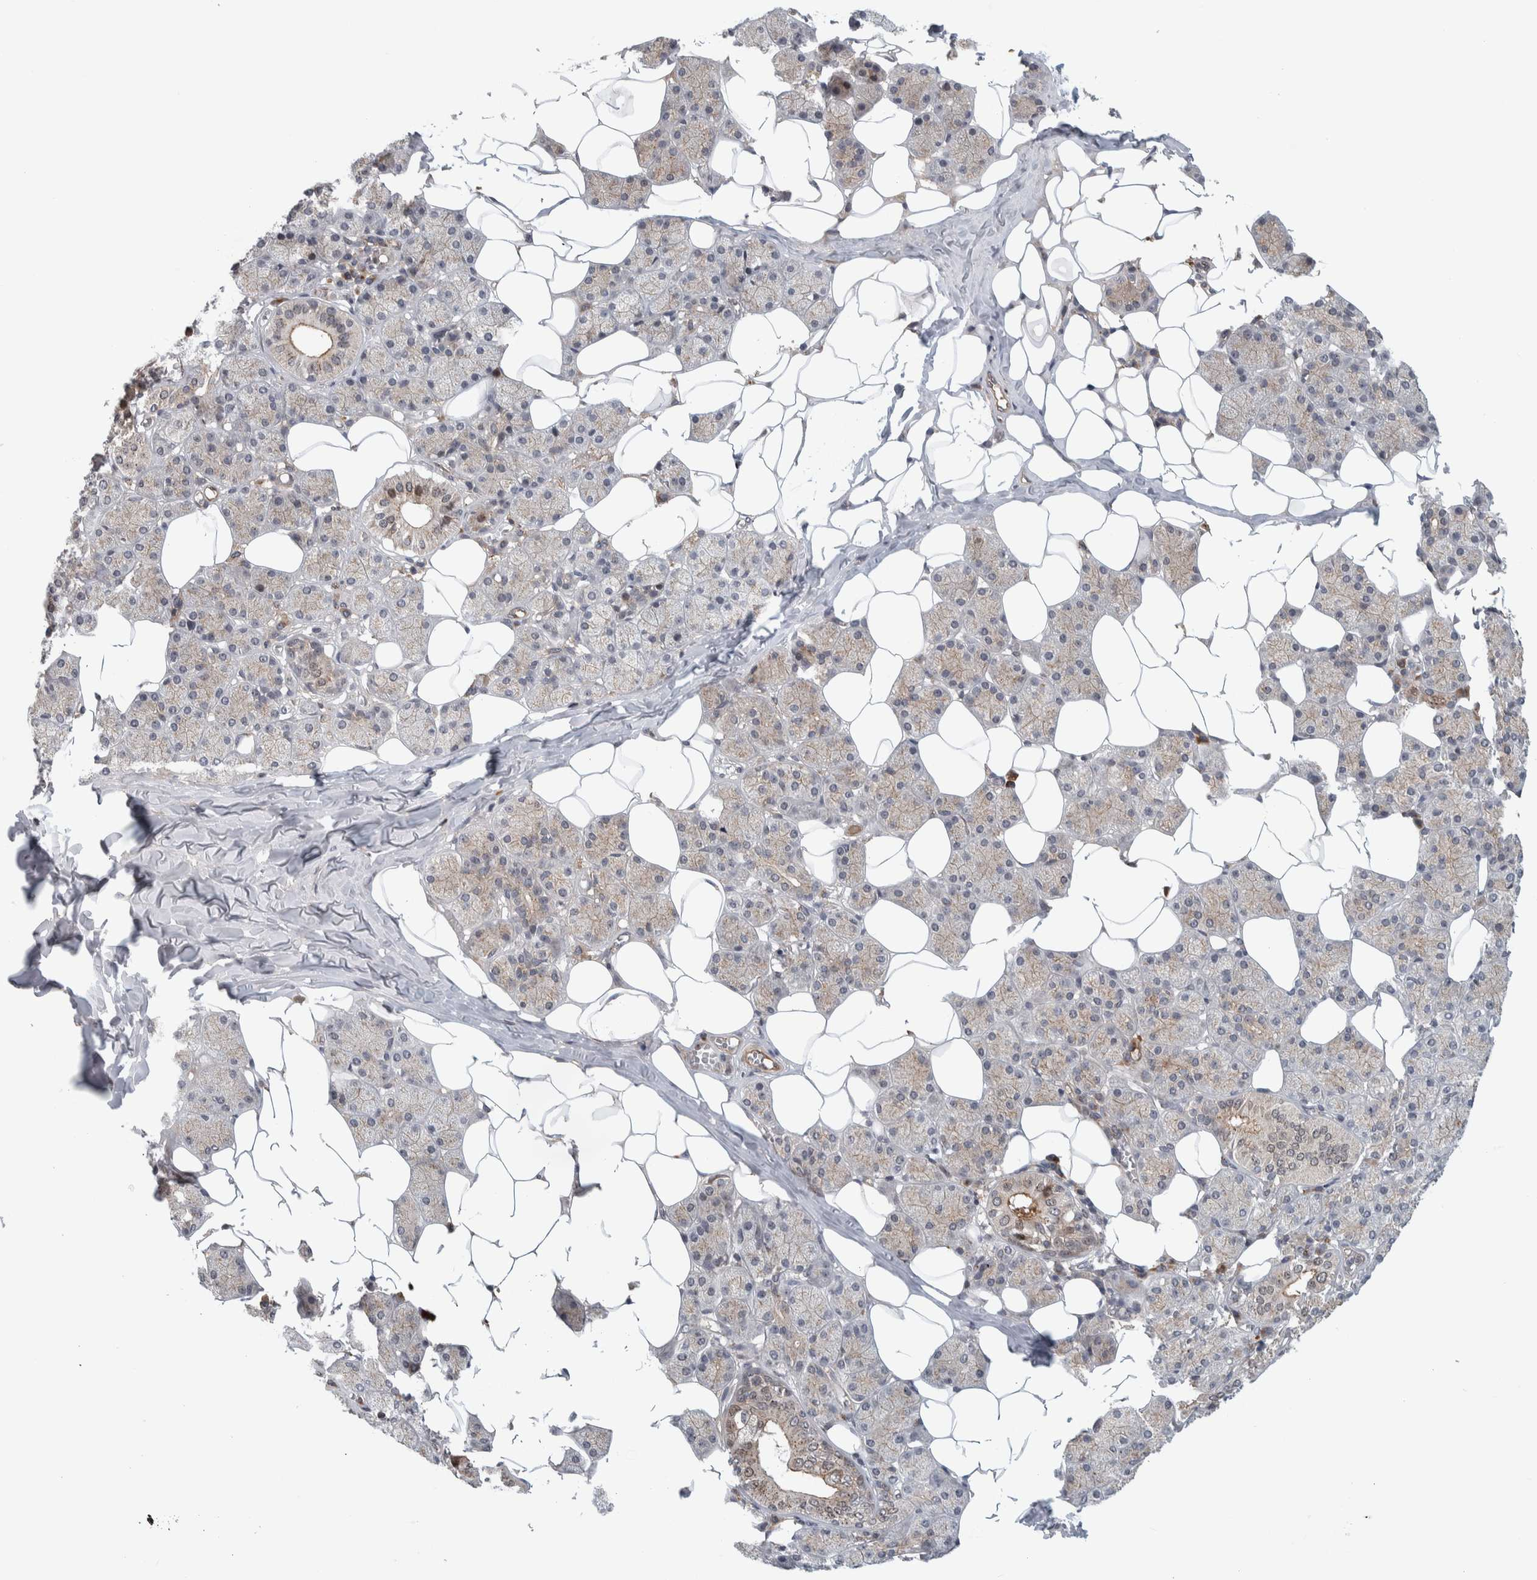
{"staining": {"intensity": "weak", "quantity": ">75%", "location": "cytoplasmic/membranous"}, "tissue": "salivary gland", "cell_type": "Glandular cells", "image_type": "normal", "snomed": [{"axis": "morphology", "description": "Normal tissue, NOS"}, {"axis": "topography", "description": "Salivary gland"}], "caption": "This is a micrograph of IHC staining of unremarkable salivary gland, which shows weak staining in the cytoplasmic/membranous of glandular cells.", "gene": "MSL1", "patient": {"sex": "female", "age": 33}}